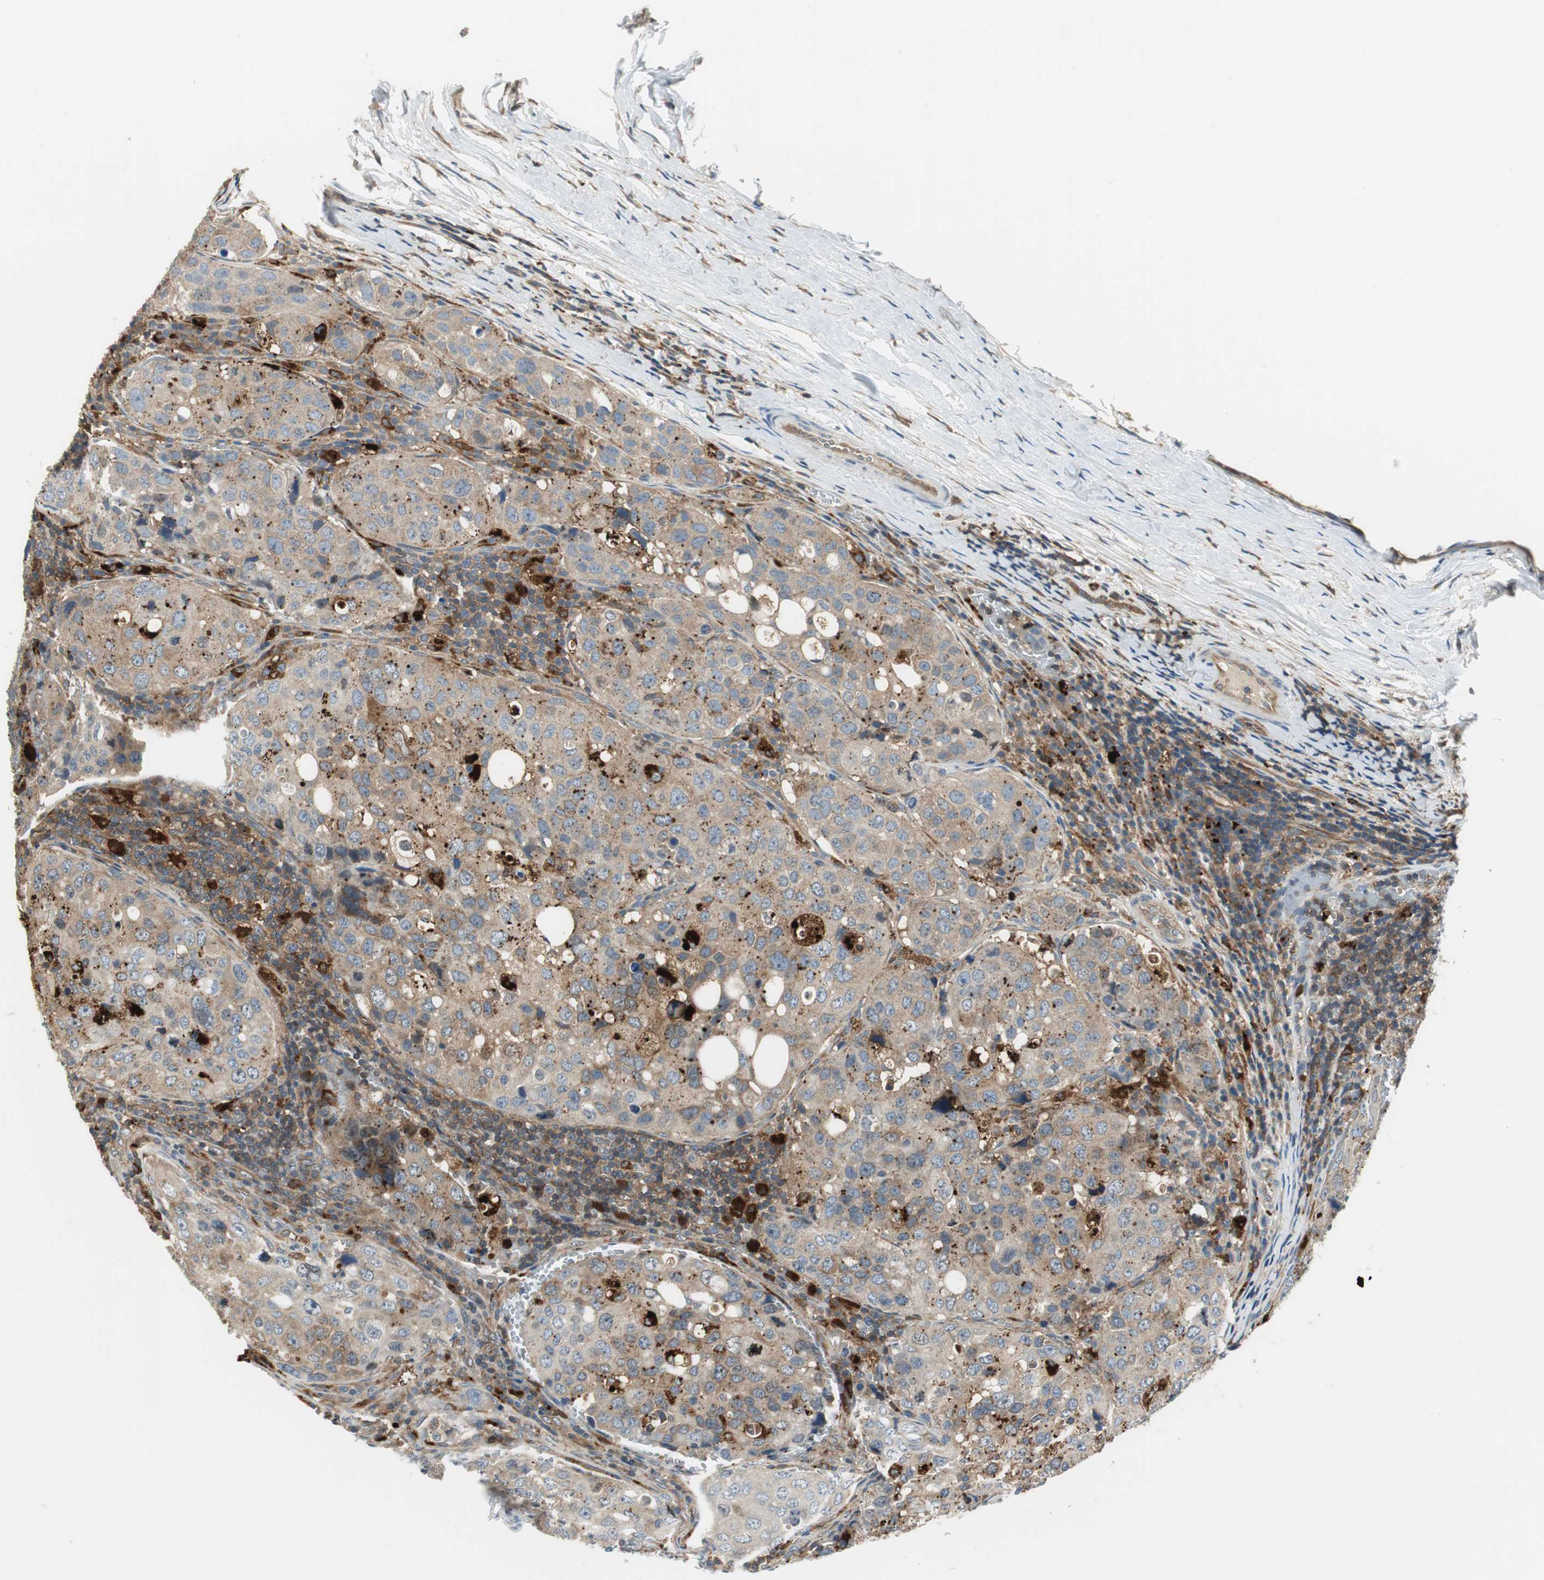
{"staining": {"intensity": "moderate", "quantity": ">75%", "location": "cytoplasmic/membranous"}, "tissue": "urothelial cancer", "cell_type": "Tumor cells", "image_type": "cancer", "snomed": [{"axis": "morphology", "description": "Urothelial carcinoma, High grade"}, {"axis": "topography", "description": "Lymph node"}, {"axis": "topography", "description": "Urinary bladder"}], "caption": "A medium amount of moderate cytoplasmic/membranous expression is appreciated in about >75% of tumor cells in high-grade urothelial carcinoma tissue. The staining was performed using DAB to visualize the protein expression in brown, while the nuclei were stained in blue with hematoxylin (Magnification: 20x).", "gene": "NCK1", "patient": {"sex": "male", "age": 51}}